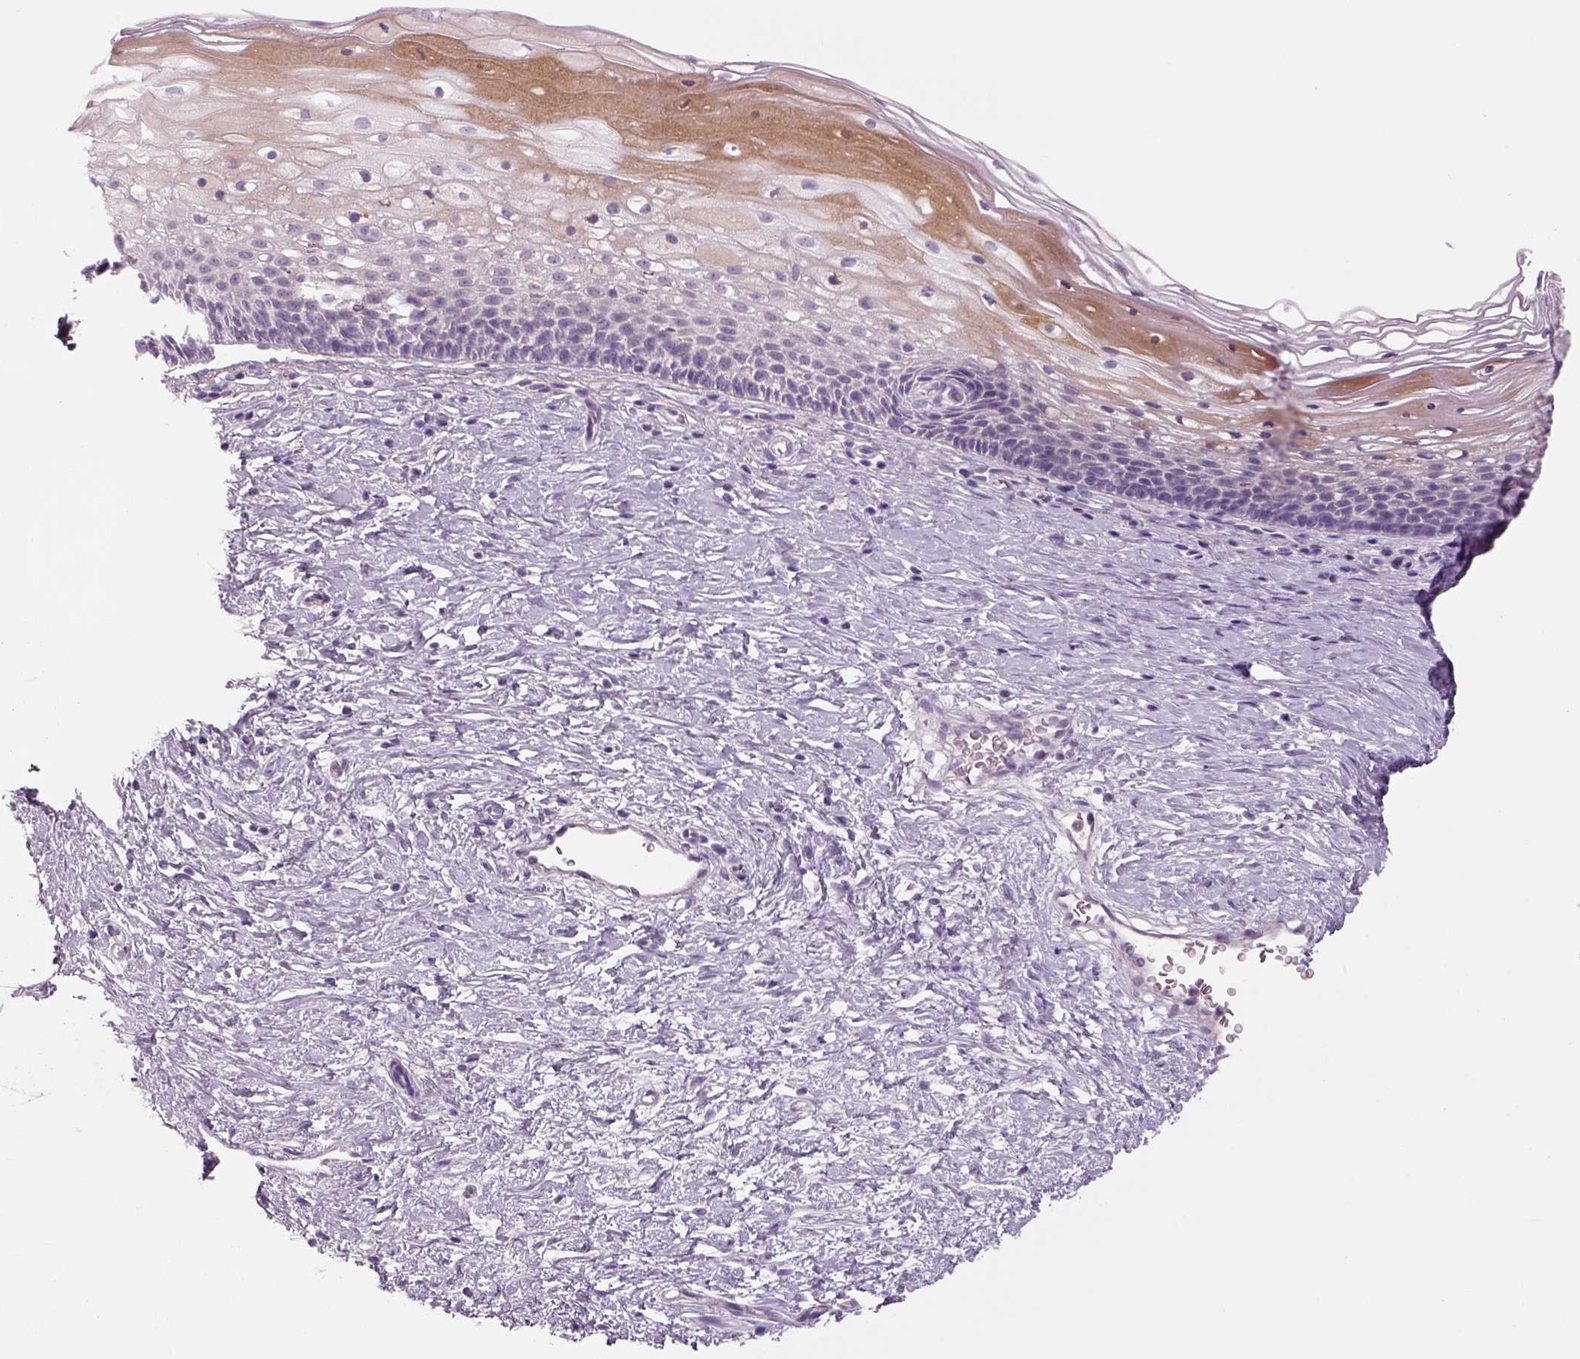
{"staining": {"intensity": "negative", "quantity": "none", "location": "none"}, "tissue": "cervix", "cell_type": "Glandular cells", "image_type": "normal", "snomed": [{"axis": "morphology", "description": "Normal tissue, NOS"}, {"axis": "topography", "description": "Cervix"}], "caption": "Immunohistochemistry histopathology image of unremarkable cervix: human cervix stained with DAB reveals no significant protein staining in glandular cells.", "gene": "MDH1B", "patient": {"sex": "female", "age": 34}}